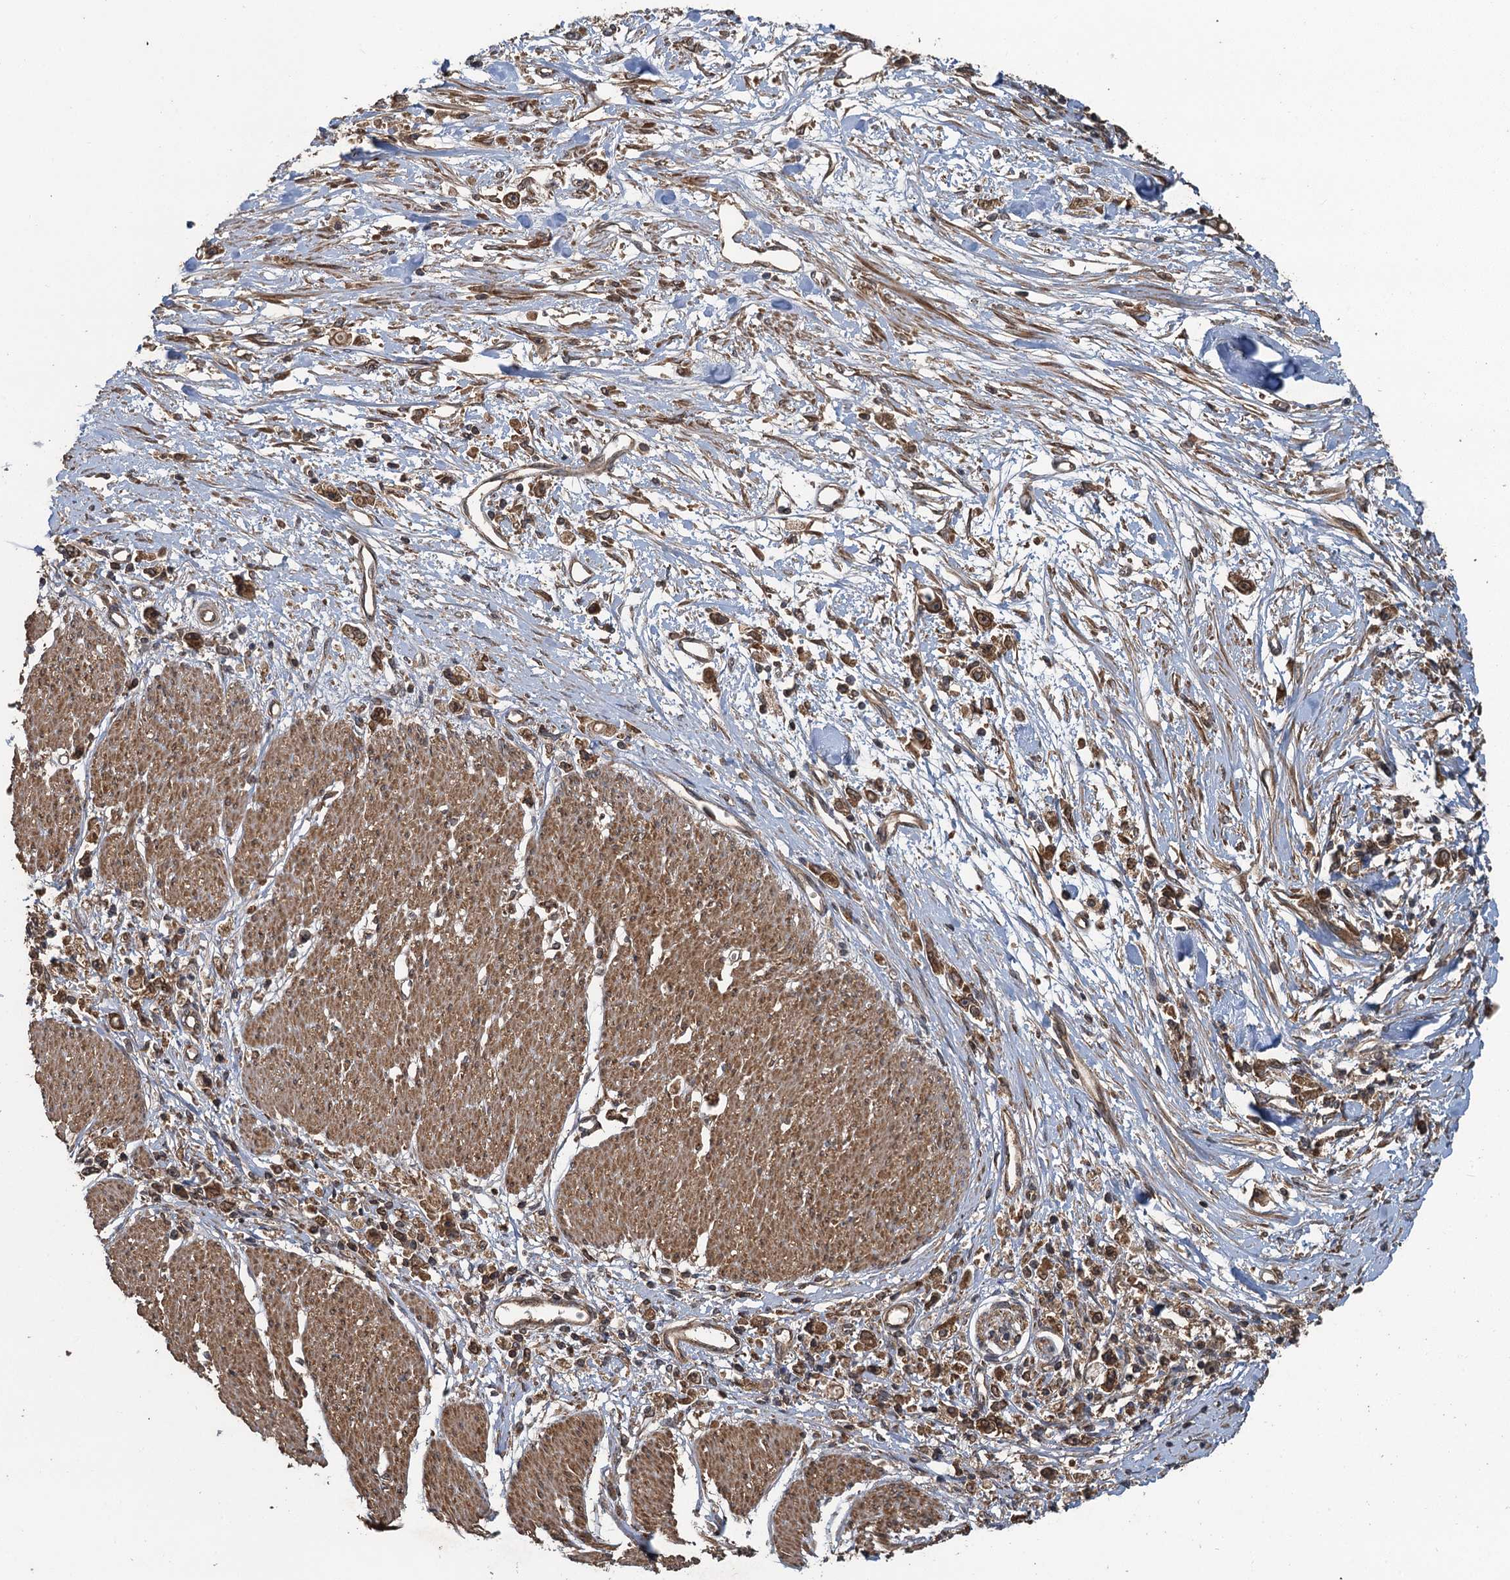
{"staining": {"intensity": "moderate", "quantity": ">75%", "location": "cytoplasmic/membranous,nuclear"}, "tissue": "stomach cancer", "cell_type": "Tumor cells", "image_type": "cancer", "snomed": [{"axis": "morphology", "description": "Adenocarcinoma, NOS"}, {"axis": "topography", "description": "Stomach"}], "caption": "There is medium levels of moderate cytoplasmic/membranous and nuclear expression in tumor cells of stomach adenocarcinoma, as demonstrated by immunohistochemical staining (brown color).", "gene": "GLE1", "patient": {"sex": "female", "age": 59}}